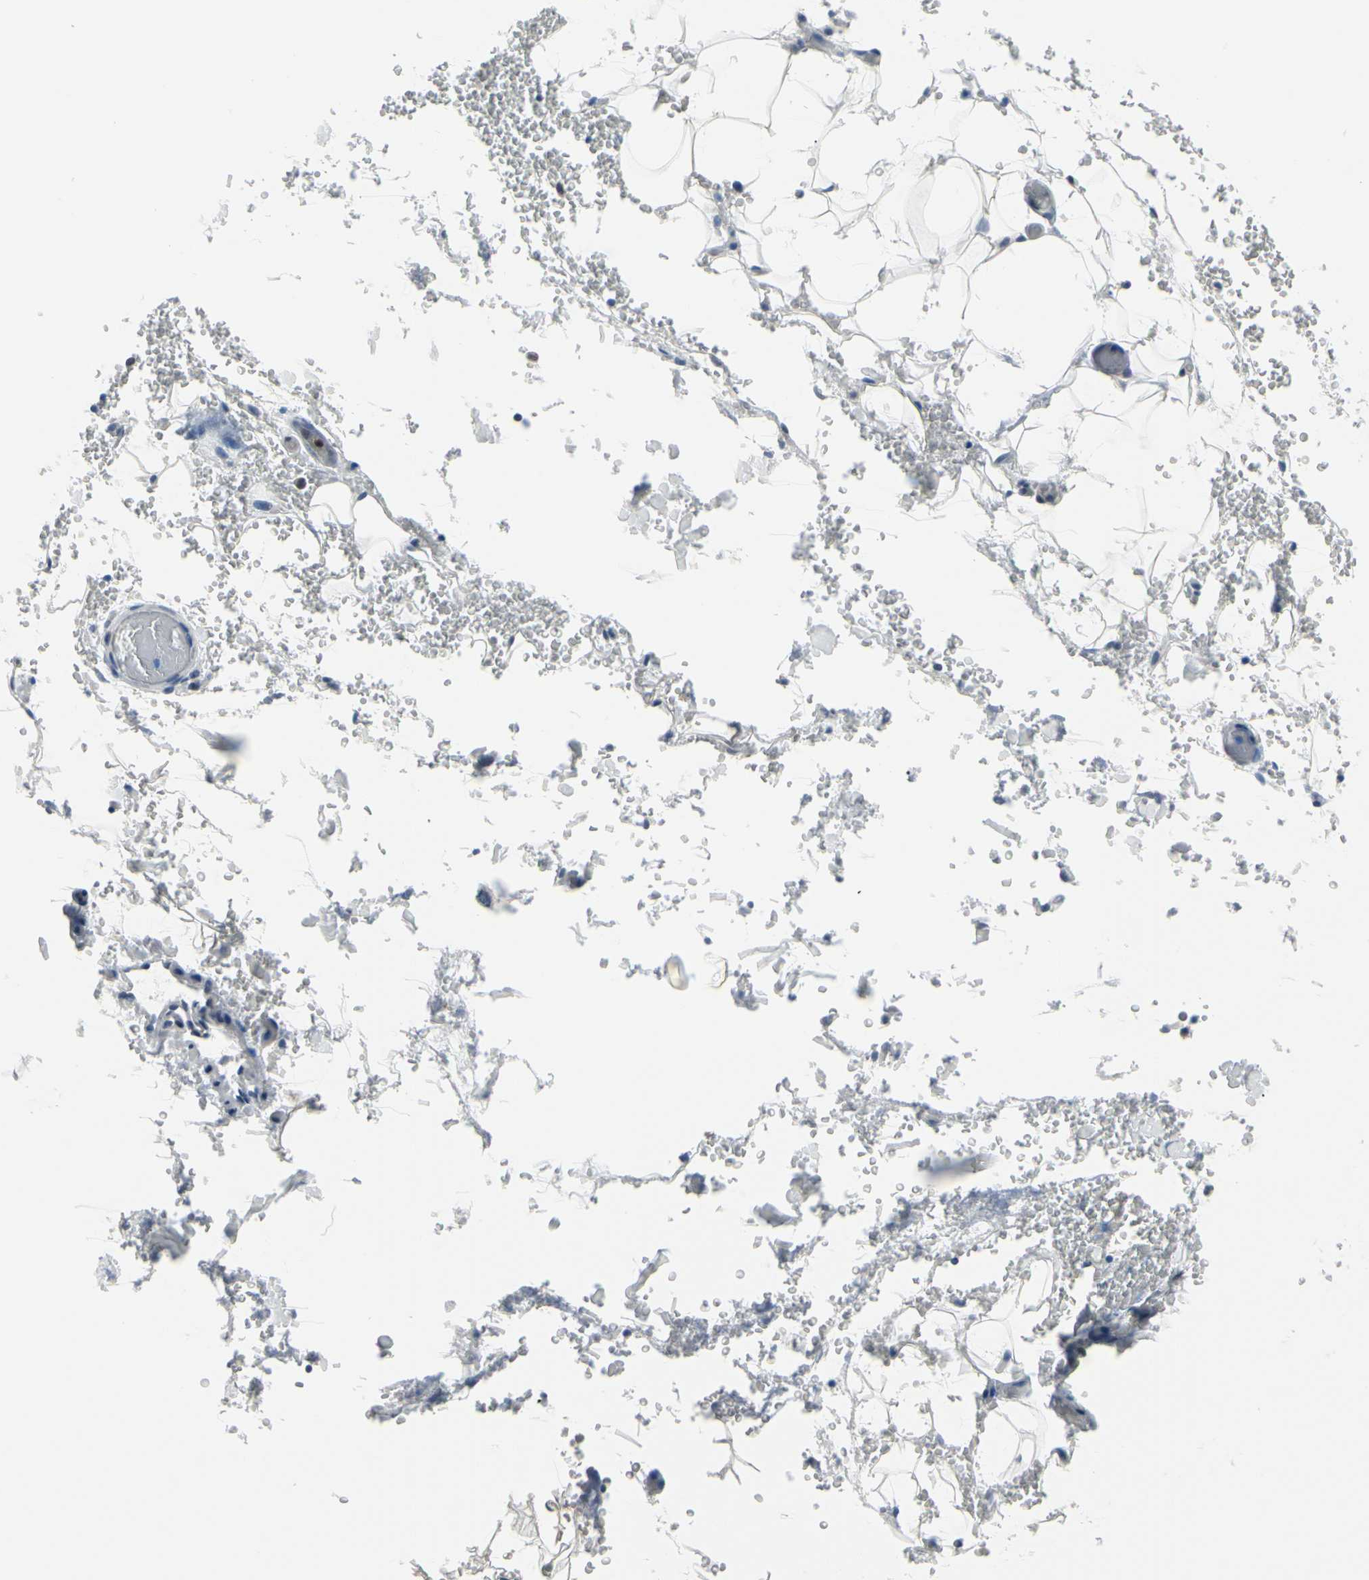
{"staining": {"intensity": "negative", "quantity": "none", "location": "none"}, "tissue": "adipose tissue", "cell_type": "Adipocytes", "image_type": "normal", "snomed": [{"axis": "morphology", "description": "Normal tissue, NOS"}, {"axis": "morphology", "description": "Inflammation, NOS"}, {"axis": "topography", "description": "Breast"}], "caption": "Image shows no significant protein positivity in adipocytes of normal adipose tissue.", "gene": "TXN", "patient": {"sex": "female", "age": 65}}